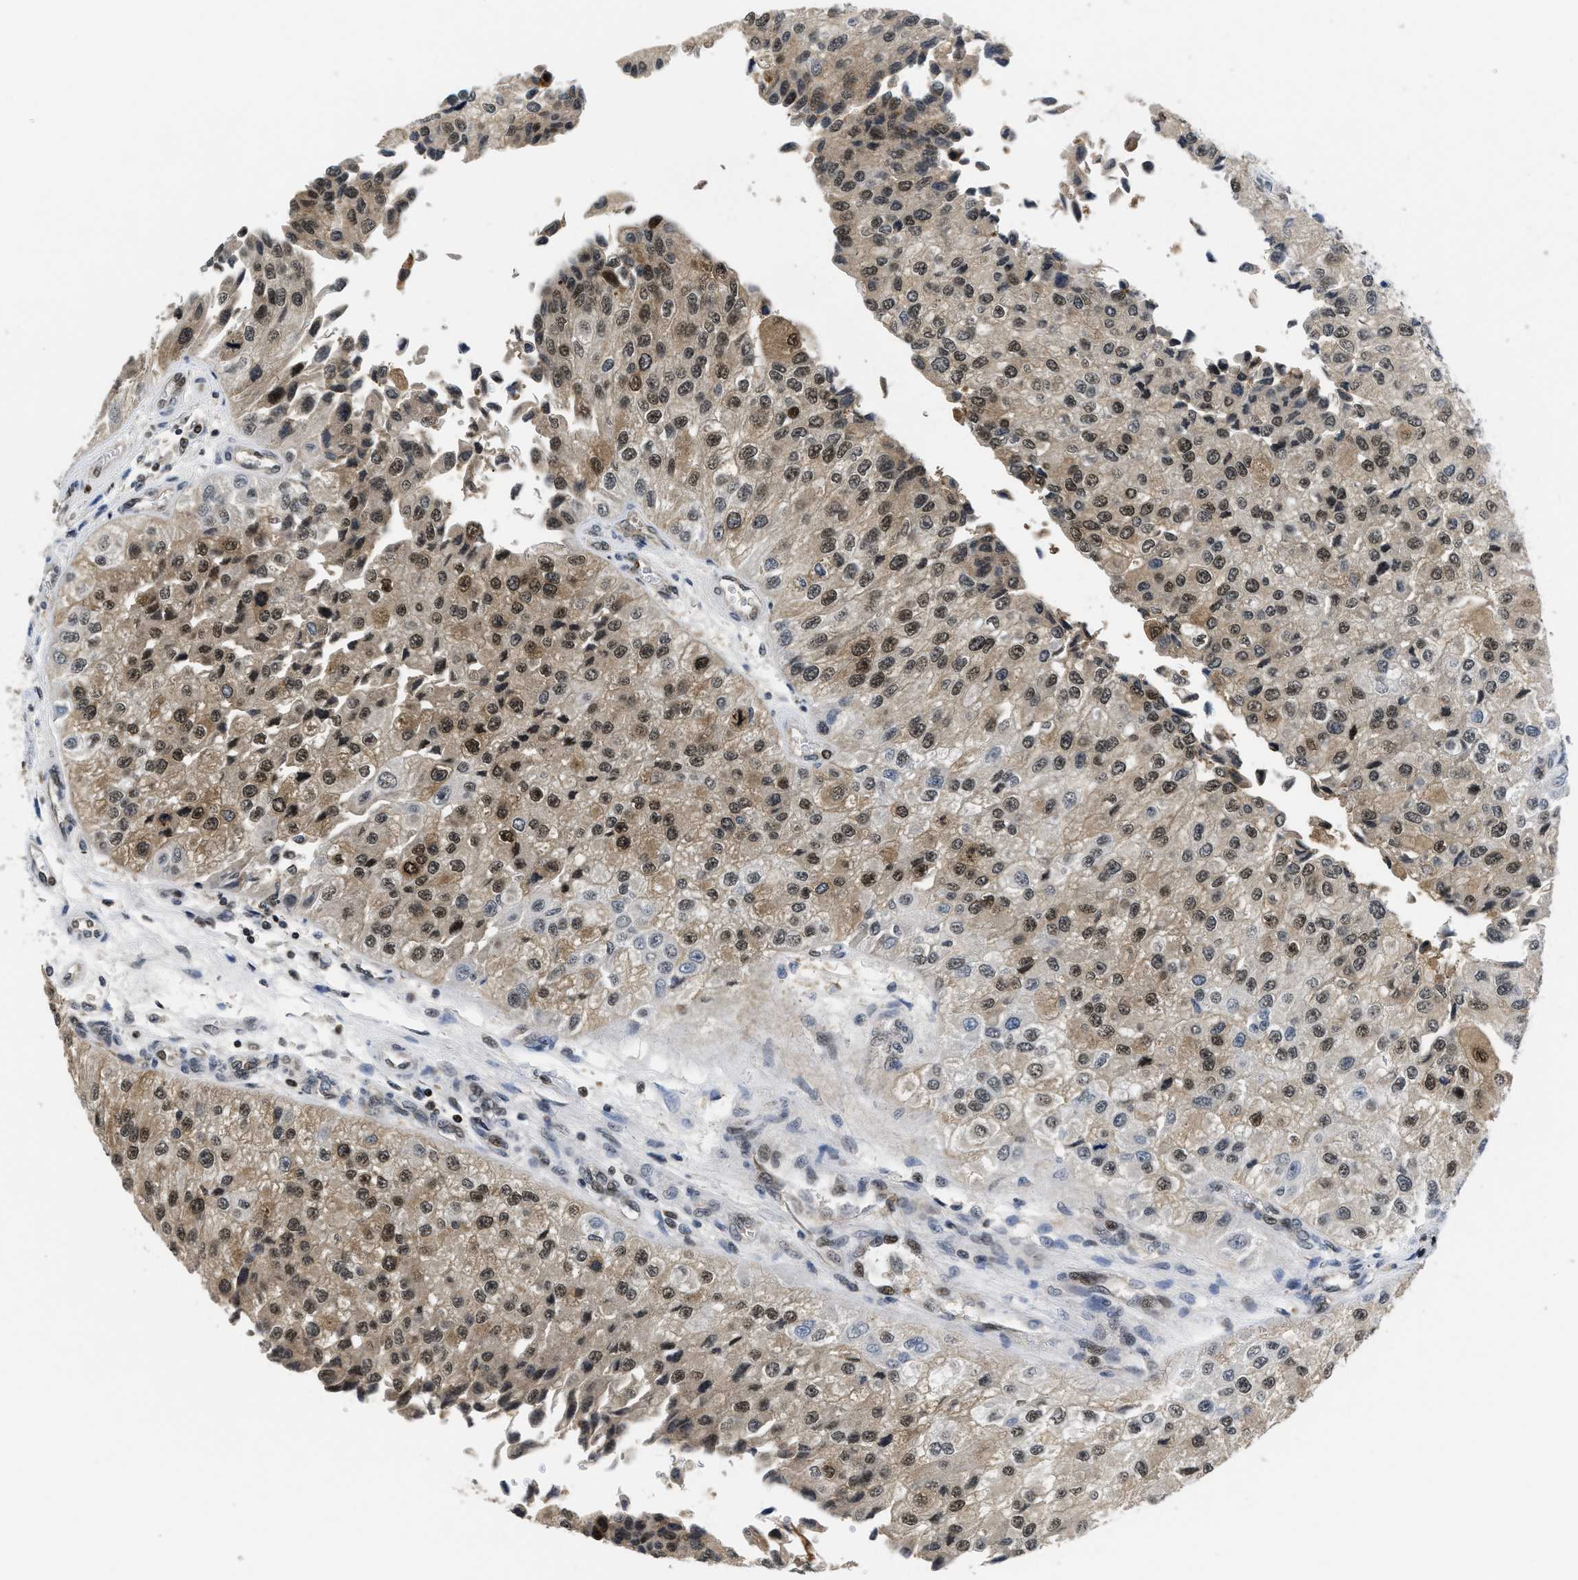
{"staining": {"intensity": "strong", "quantity": ">75%", "location": "cytoplasmic/membranous,nuclear"}, "tissue": "urothelial cancer", "cell_type": "Tumor cells", "image_type": "cancer", "snomed": [{"axis": "morphology", "description": "Urothelial carcinoma, High grade"}, {"axis": "topography", "description": "Kidney"}, {"axis": "topography", "description": "Urinary bladder"}], "caption": "Immunohistochemical staining of high-grade urothelial carcinoma exhibits strong cytoplasmic/membranous and nuclear protein positivity in approximately >75% of tumor cells.", "gene": "HIF1A", "patient": {"sex": "male", "age": 77}}